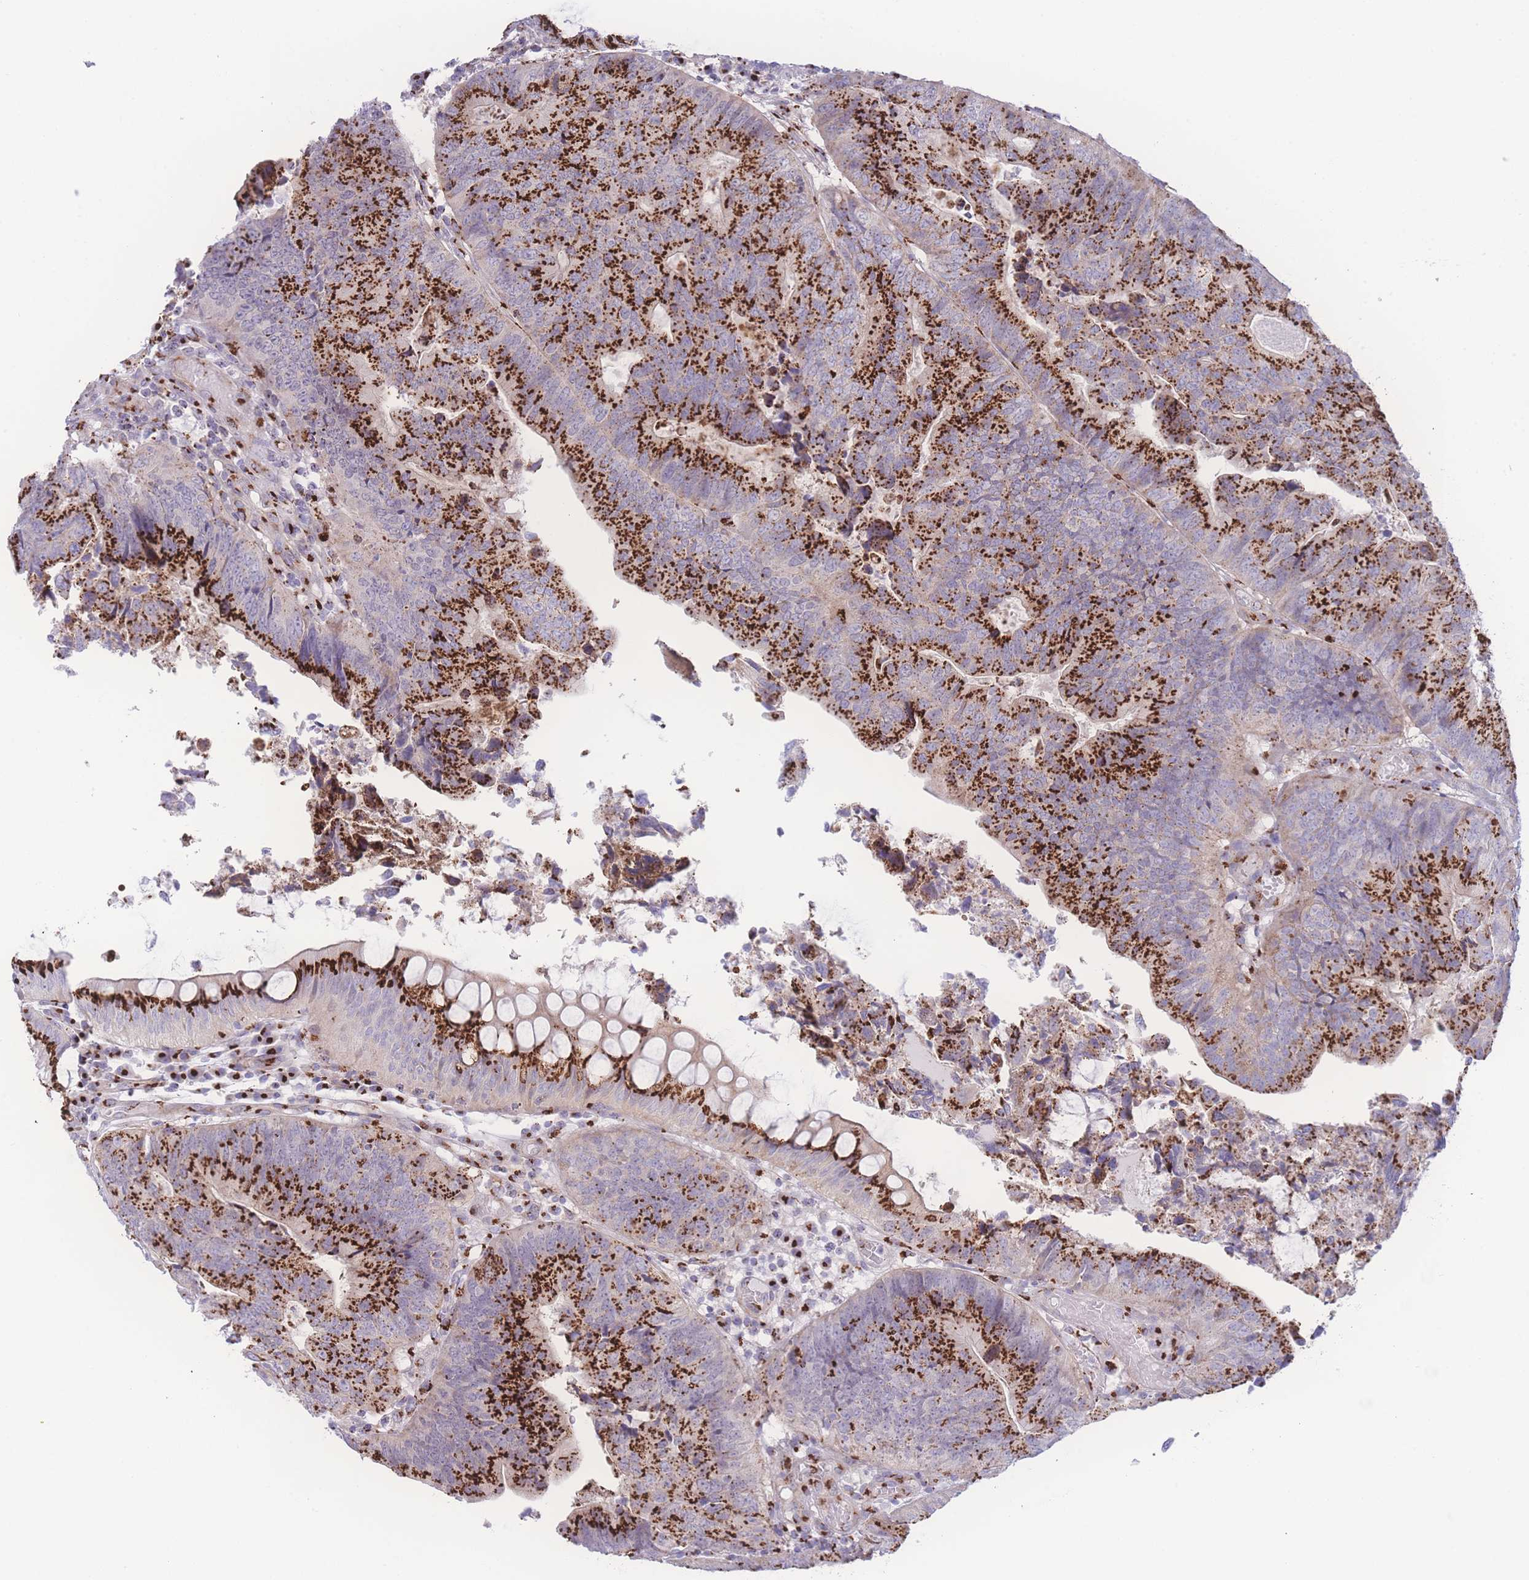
{"staining": {"intensity": "strong", "quantity": ">75%", "location": "cytoplasmic/membranous"}, "tissue": "colorectal cancer", "cell_type": "Tumor cells", "image_type": "cancer", "snomed": [{"axis": "morphology", "description": "Adenocarcinoma, NOS"}, {"axis": "topography", "description": "Colon"}], "caption": "Immunohistochemistry of human colorectal cancer (adenocarcinoma) displays high levels of strong cytoplasmic/membranous positivity in approximately >75% of tumor cells.", "gene": "GOLM2", "patient": {"sex": "female", "age": 67}}